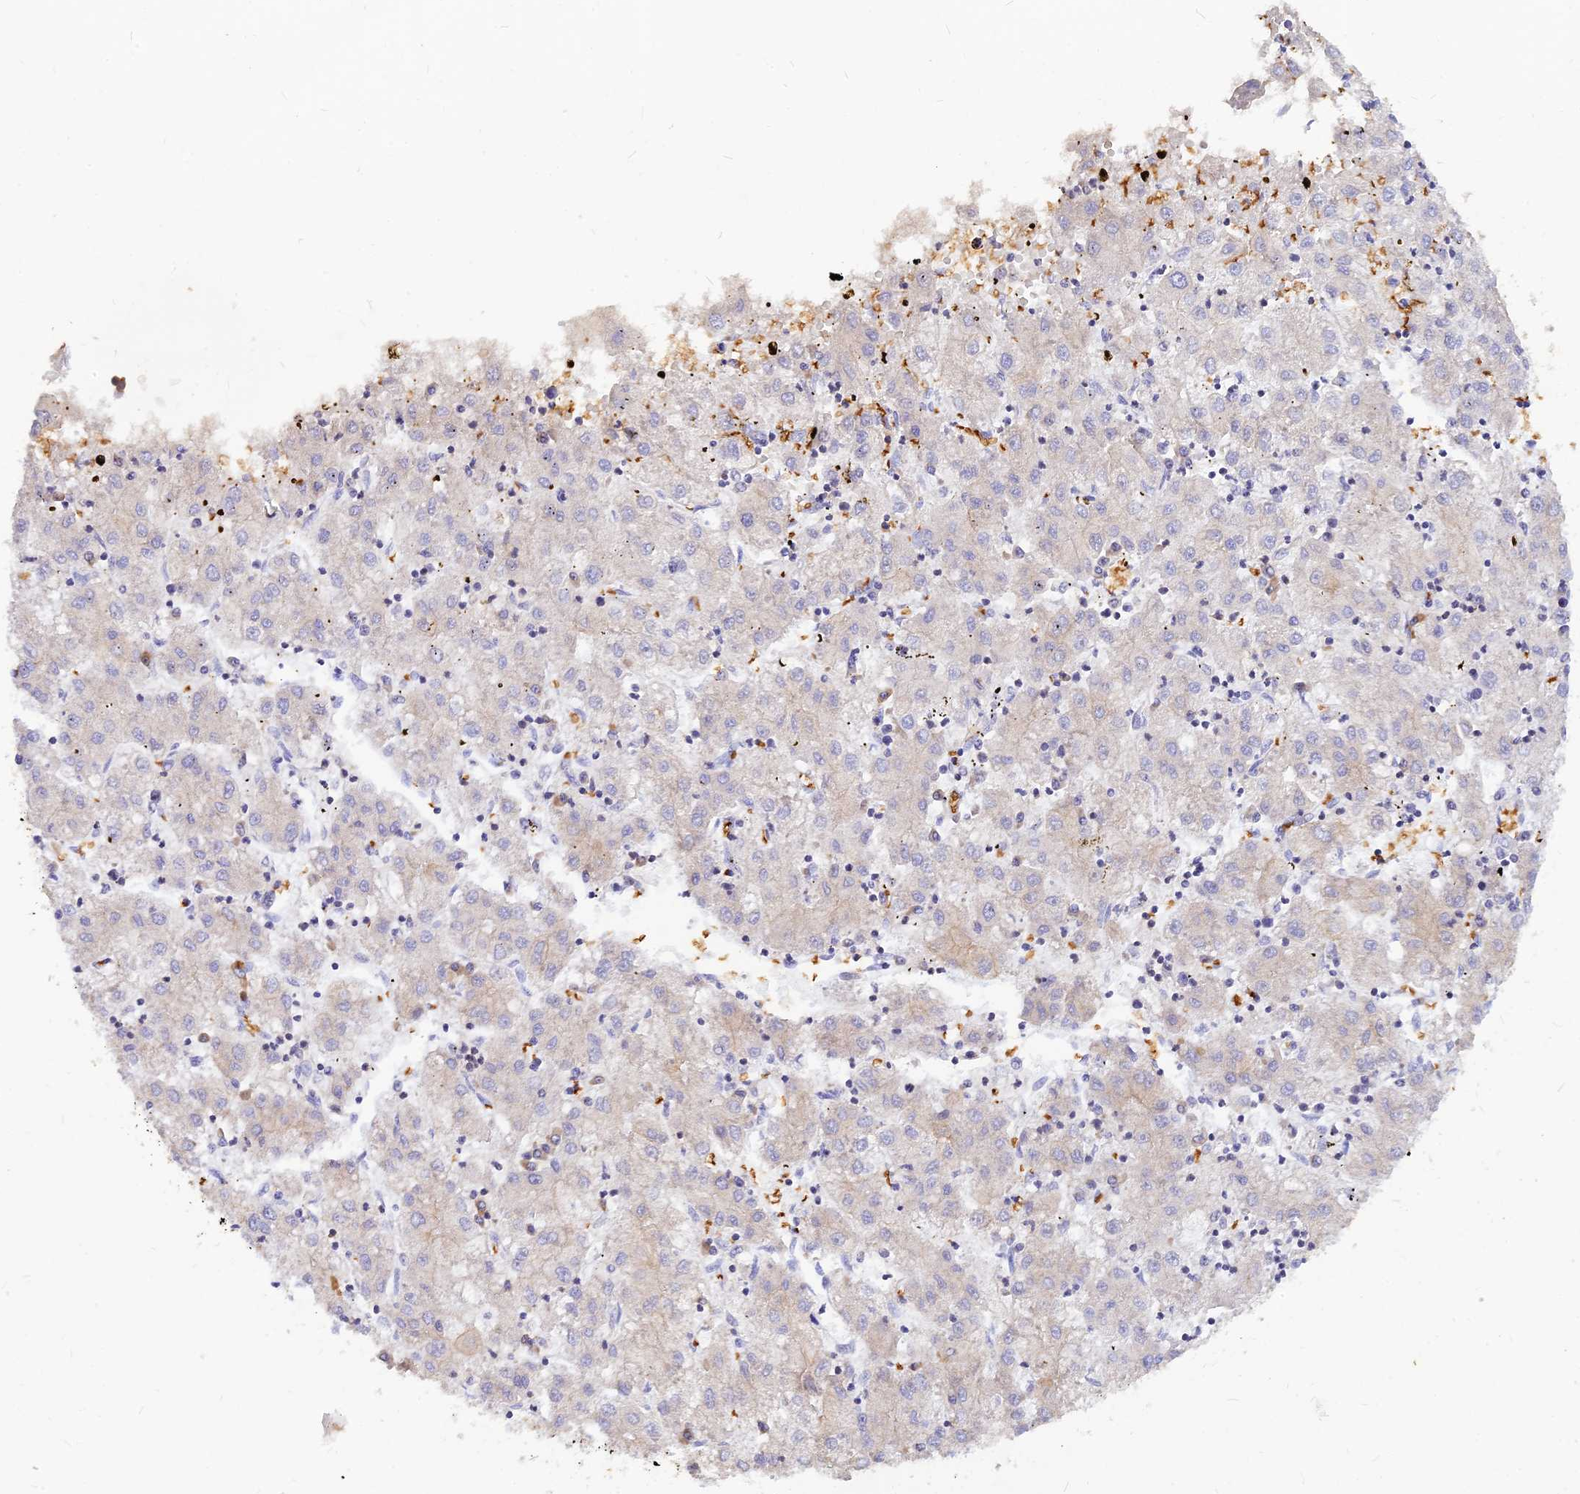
{"staining": {"intensity": "negative", "quantity": "none", "location": "none"}, "tissue": "liver cancer", "cell_type": "Tumor cells", "image_type": "cancer", "snomed": [{"axis": "morphology", "description": "Carcinoma, Hepatocellular, NOS"}, {"axis": "topography", "description": "Liver"}], "caption": "Immunohistochemistry (IHC) of human liver cancer displays no positivity in tumor cells.", "gene": "DENND2D", "patient": {"sex": "male", "age": 72}}